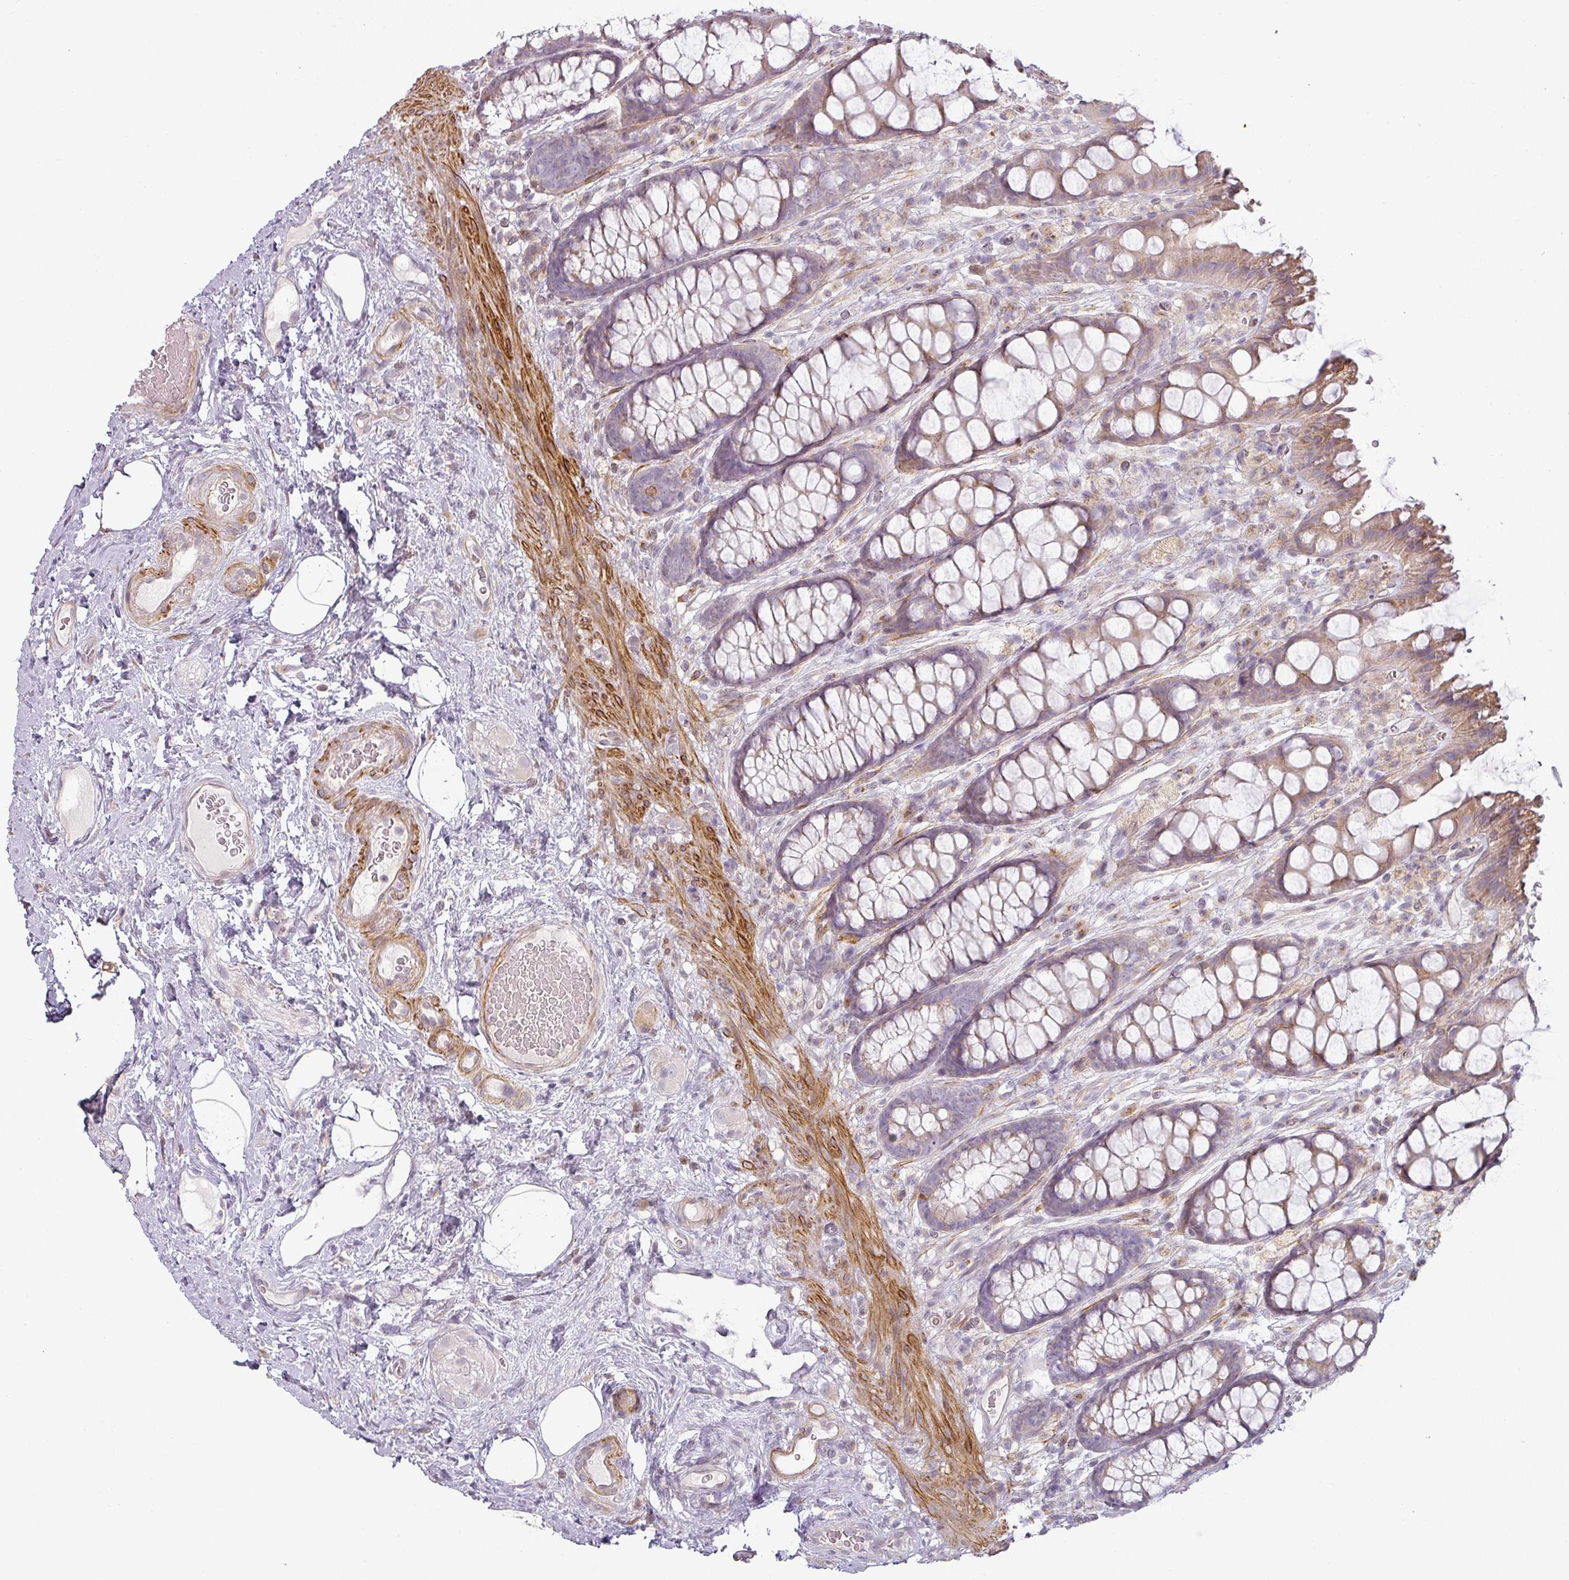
{"staining": {"intensity": "moderate", "quantity": "25%-75%", "location": "cytoplasmic/membranous"}, "tissue": "rectum", "cell_type": "Glandular cells", "image_type": "normal", "snomed": [{"axis": "morphology", "description": "Normal tissue, NOS"}, {"axis": "topography", "description": "Rectum"}], "caption": "An immunohistochemistry photomicrograph of unremarkable tissue is shown. Protein staining in brown labels moderate cytoplasmic/membranous positivity in rectum within glandular cells. Immunohistochemistry (ihc) stains the protein in brown and the nuclei are stained blue.", "gene": "CCDC144A", "patient": {"sex": "female", "age": 67}}